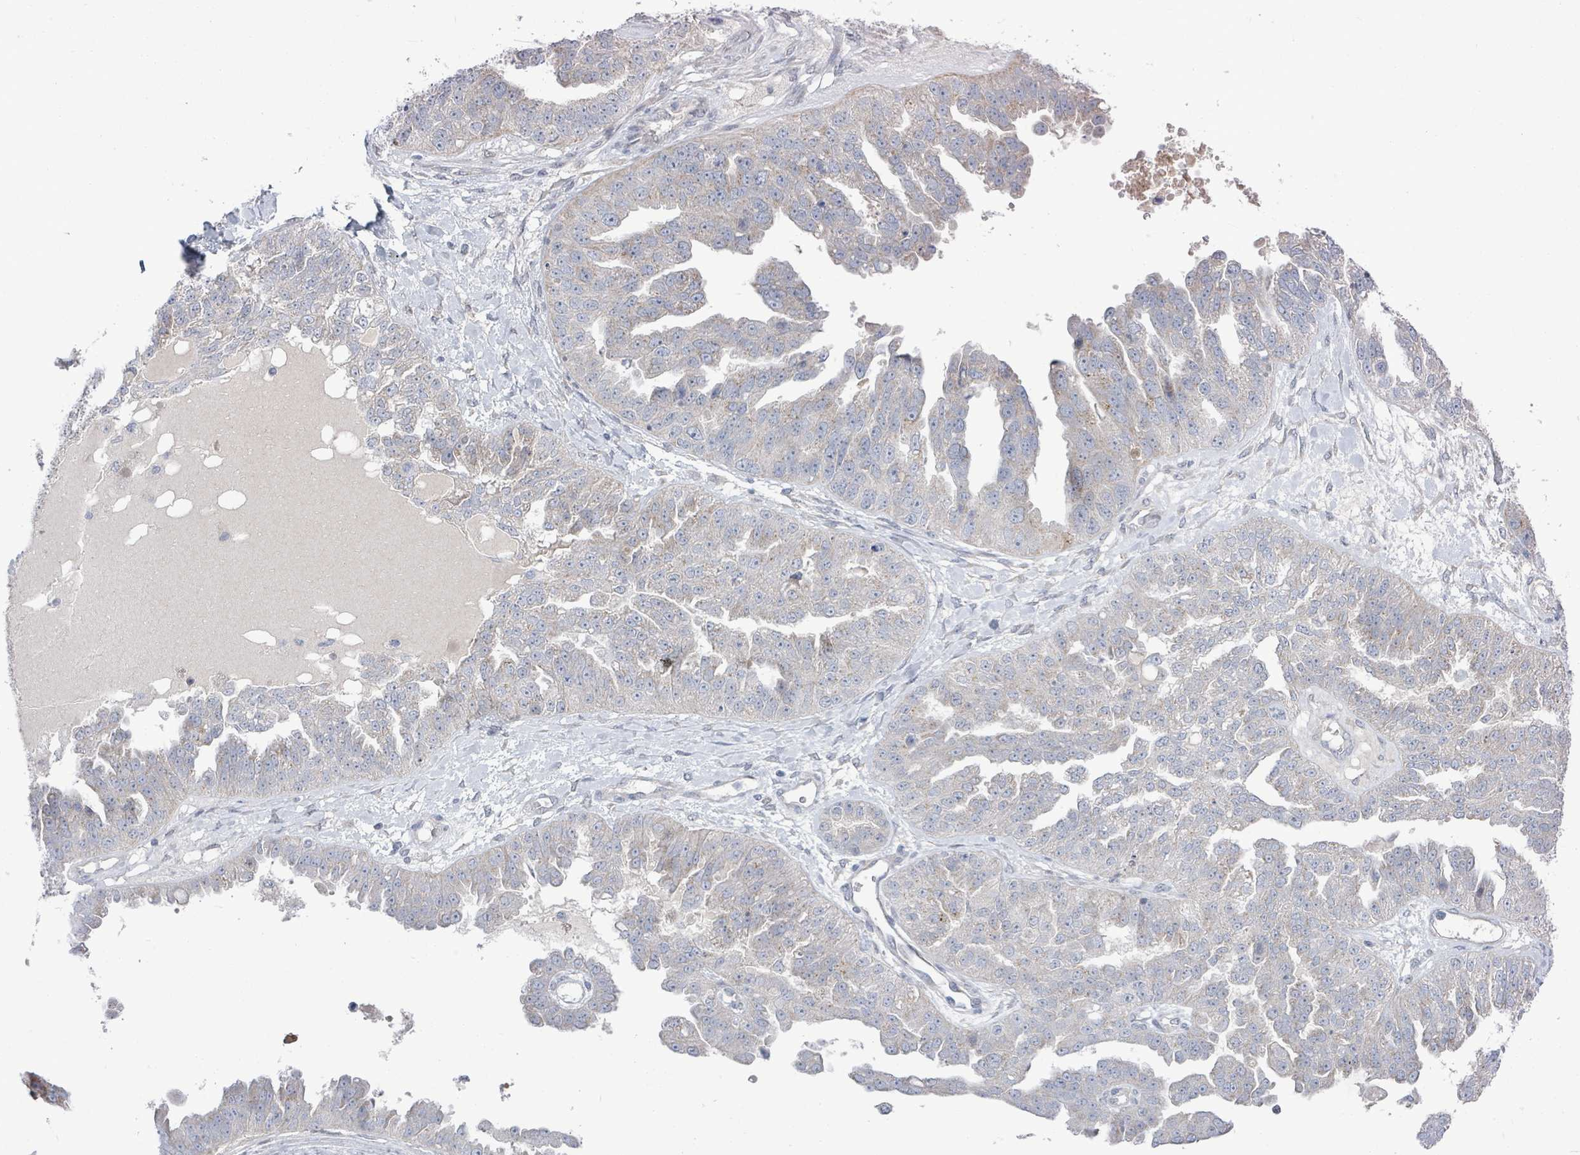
{"staining": {"intensity": "weak", "quantity": "<25%", "location": "cytoplasmic/membranous"}, "tissue": "ovarian cancer", "cell_type": "Tumor cells", "image_type": "cancer", "snomed": [{"axis": "morphology", "description": "Cystadenocarcinoma, serous, NOS"}, {"axis": "topography", "description": "Ovary"}], "caption": "This is a histopathology image of immunohistochemistry (IHC) staining of ovarian cancer (serous cystadenocarcinoma), which shows no expression in tumor cells.", "gene": "ZFPM1", "patient": {"sex": "female", "age": 58}}